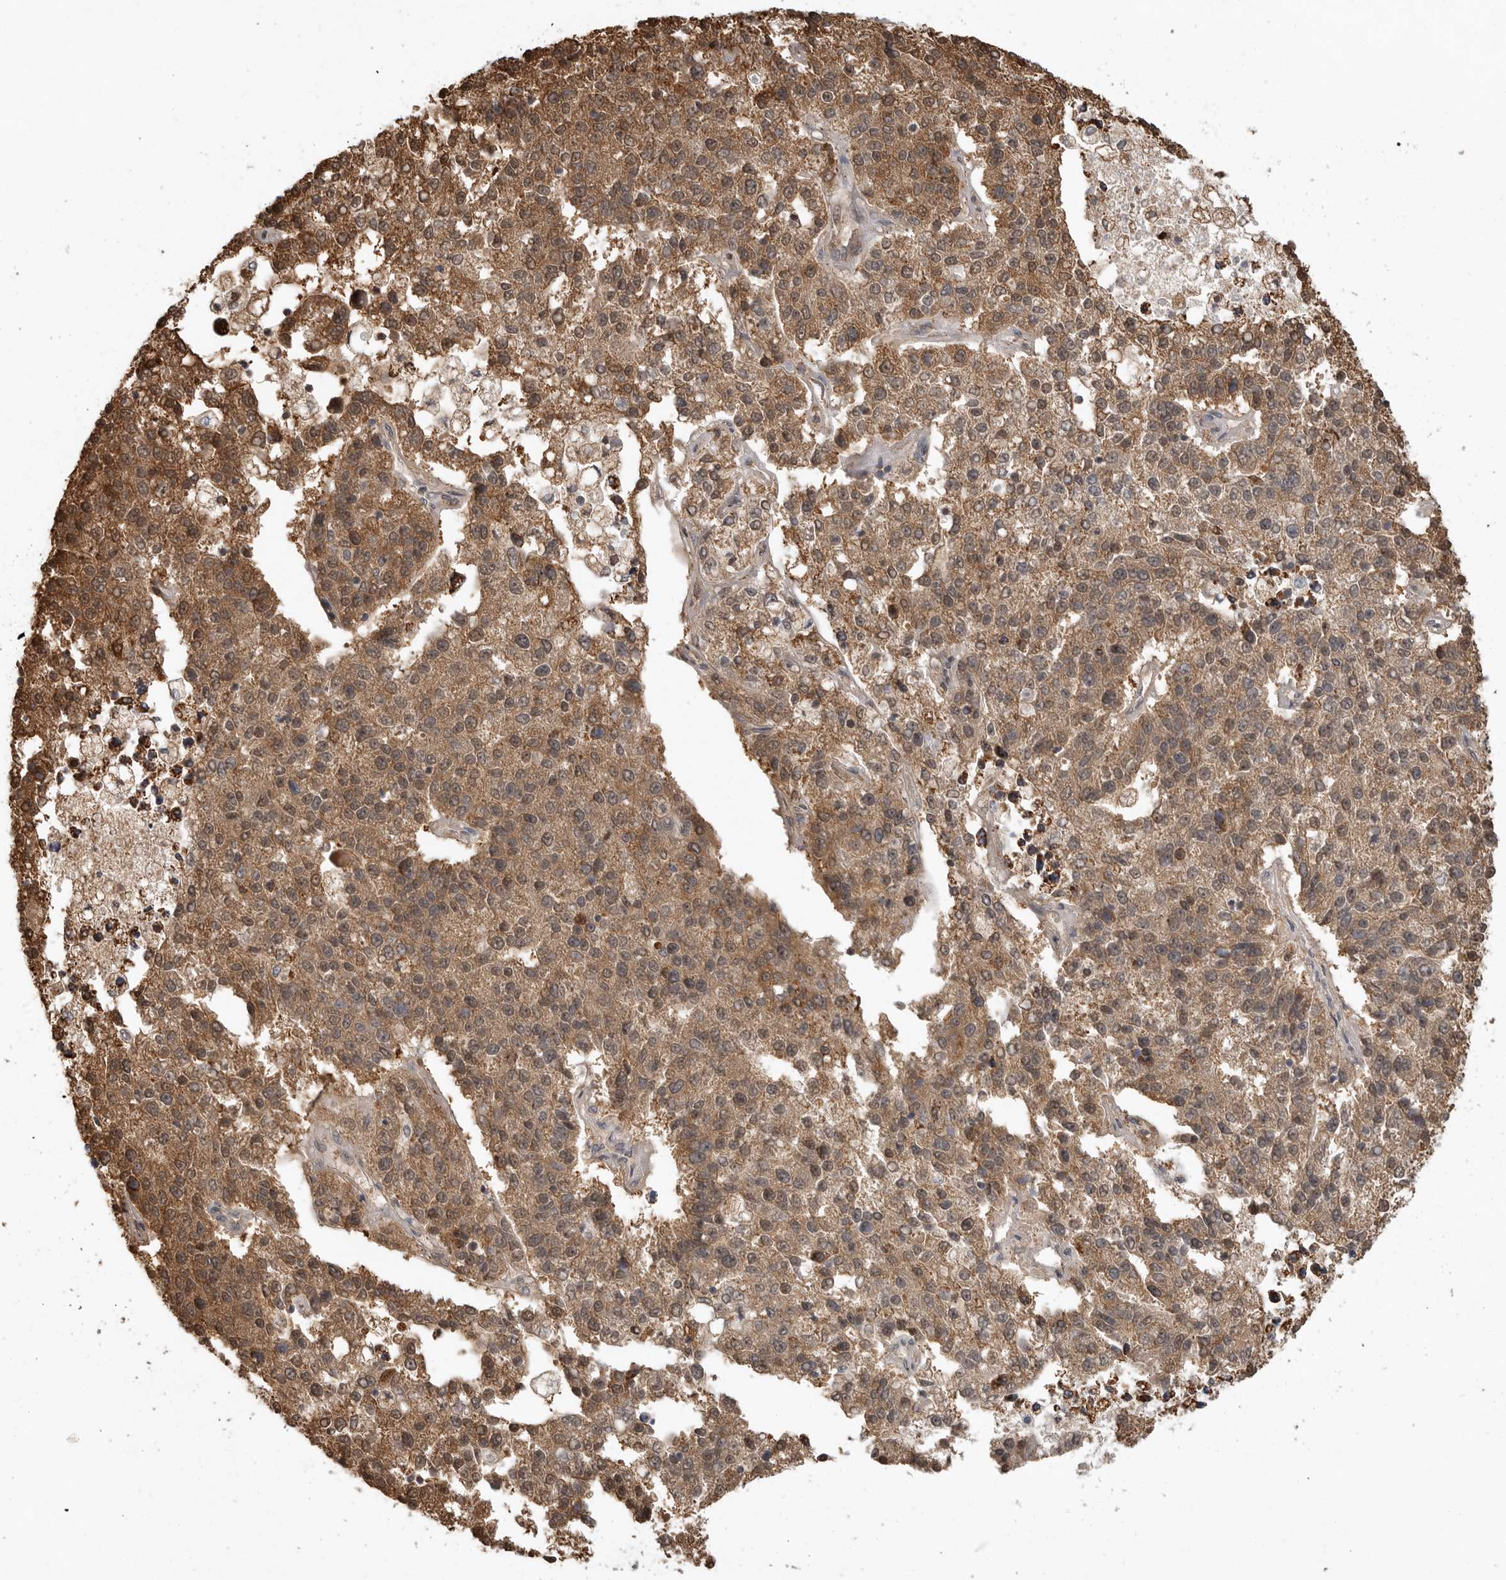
{"staining": {"intensity": "moderate", "quantity": ">75%", "location": "cytoplasmic/membranous"}, "tissue": "pancreatic cancer", "cell_type": "Tumor cells", "image_type": "cancer", "snomed": [{"axis": "morphology", "description": "Adenocarcinoma, NOS"}, {"axis": "topography", "description": "Pancreas"}], "caption": "Moderate cytoplasmic/membranous positivity is present in about >75% of tumor cells in adenocarcinoma (pancreatic).", "gene": "GCNT2", "patient": {"sex": "female", "age": 61}}